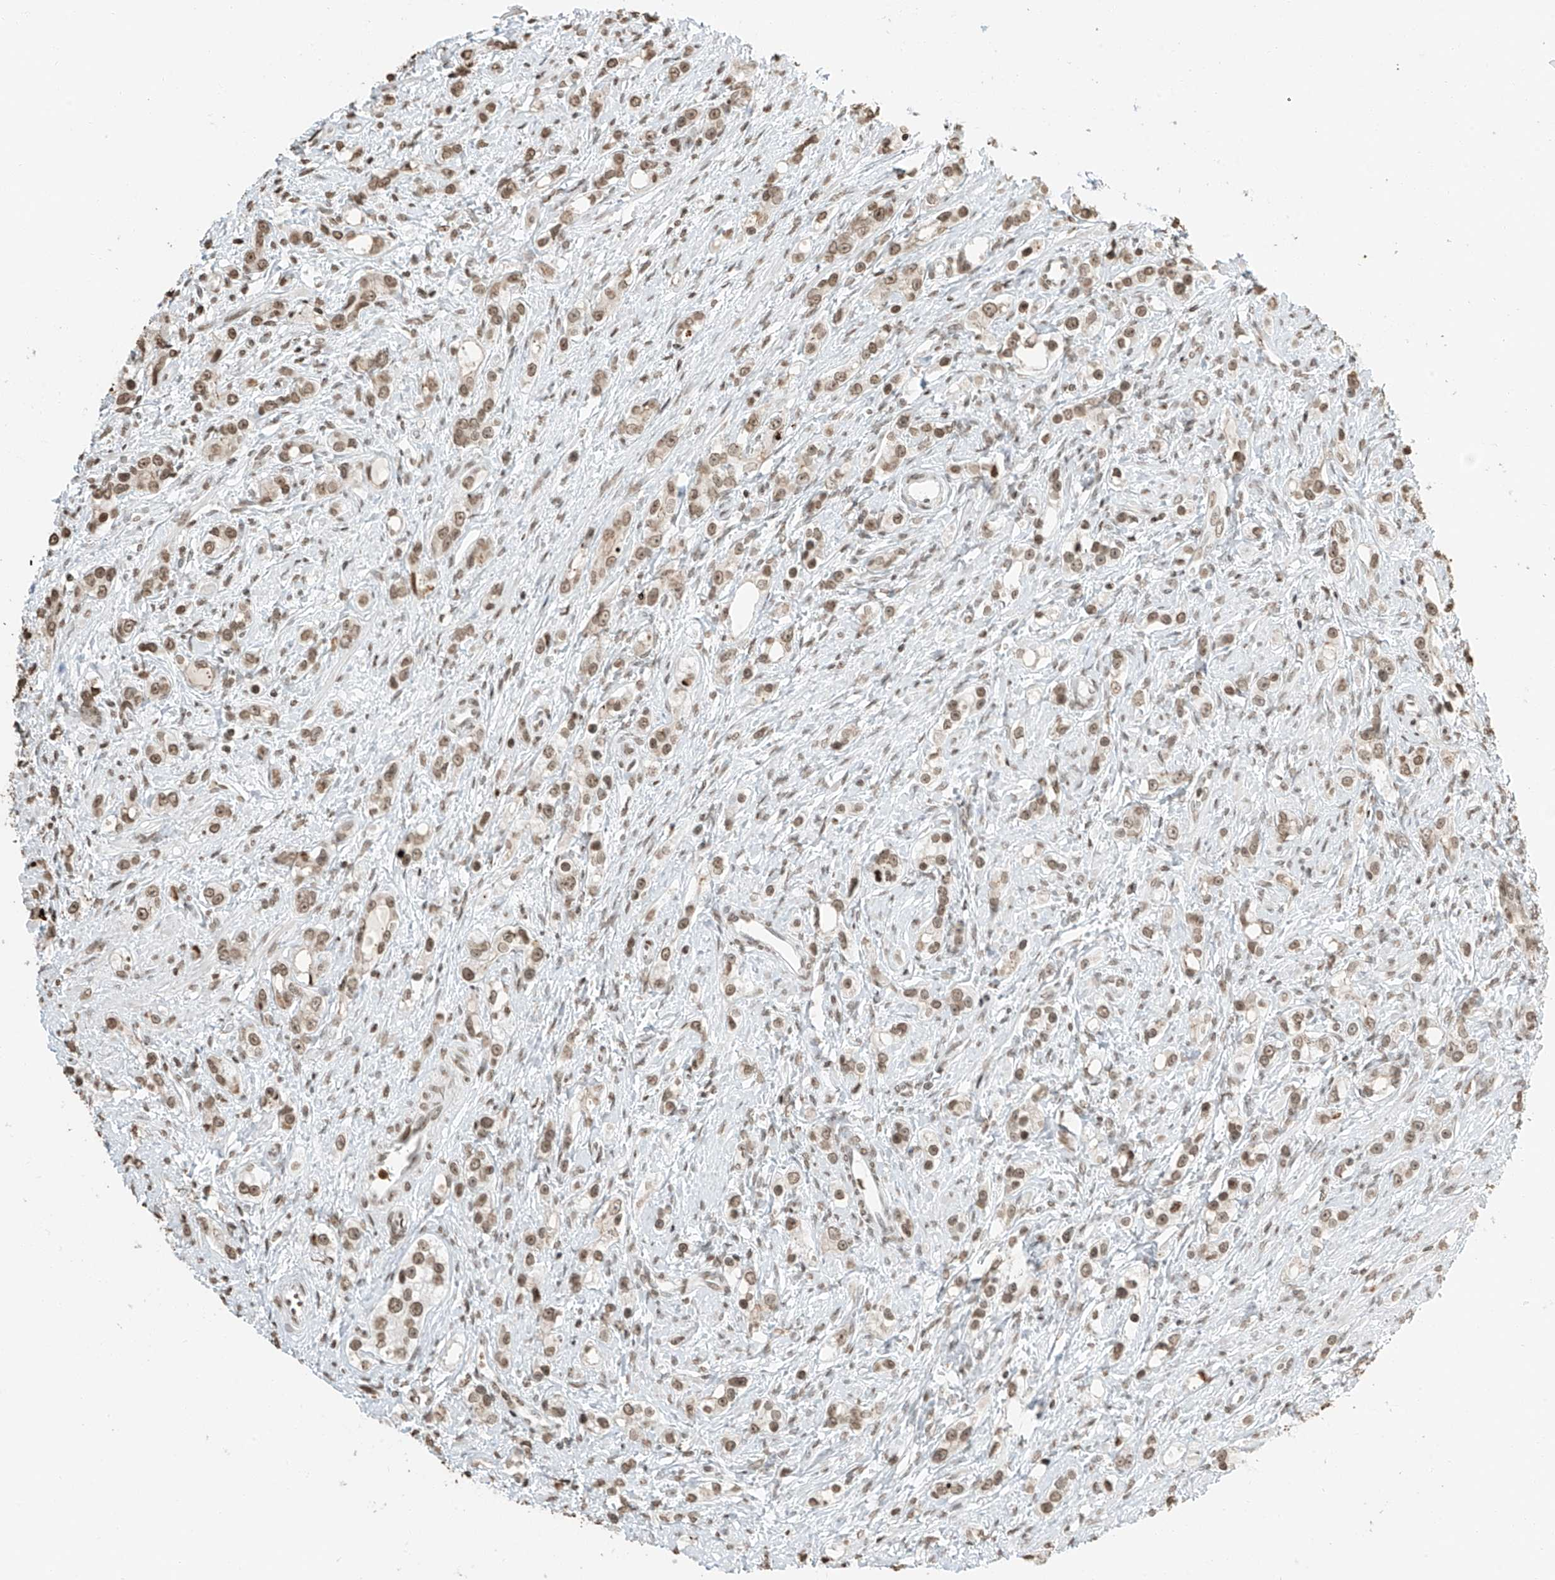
{"staining": {"intensity": "moderate", "quantity": ">75%", "location": "nuclear"}, "tissue": "prostate cancer", "cell_type": "Tumor cells", "image_type": "cancer", "snomed": [{"axis": "morphology", "description": "Adenocarcinoma, High grade"}, {"axis": "topography", "description": "Prostate"}], "caption": "Immunohistochemistry (DAB (3,3'-diaminobenzidine)) staining of human prostate adenocarcinoma (high-grade) shows moderate nuclear protein staining in about >75% of tumor cells. (Stains: DAB (3,3'-diaminobenzidine) in brown, nuclei in blue, Microscopy: brightfield microscopy at high magnification).", "gene": "C17orf58", "patient": {"sex": "male", "age": 63}}